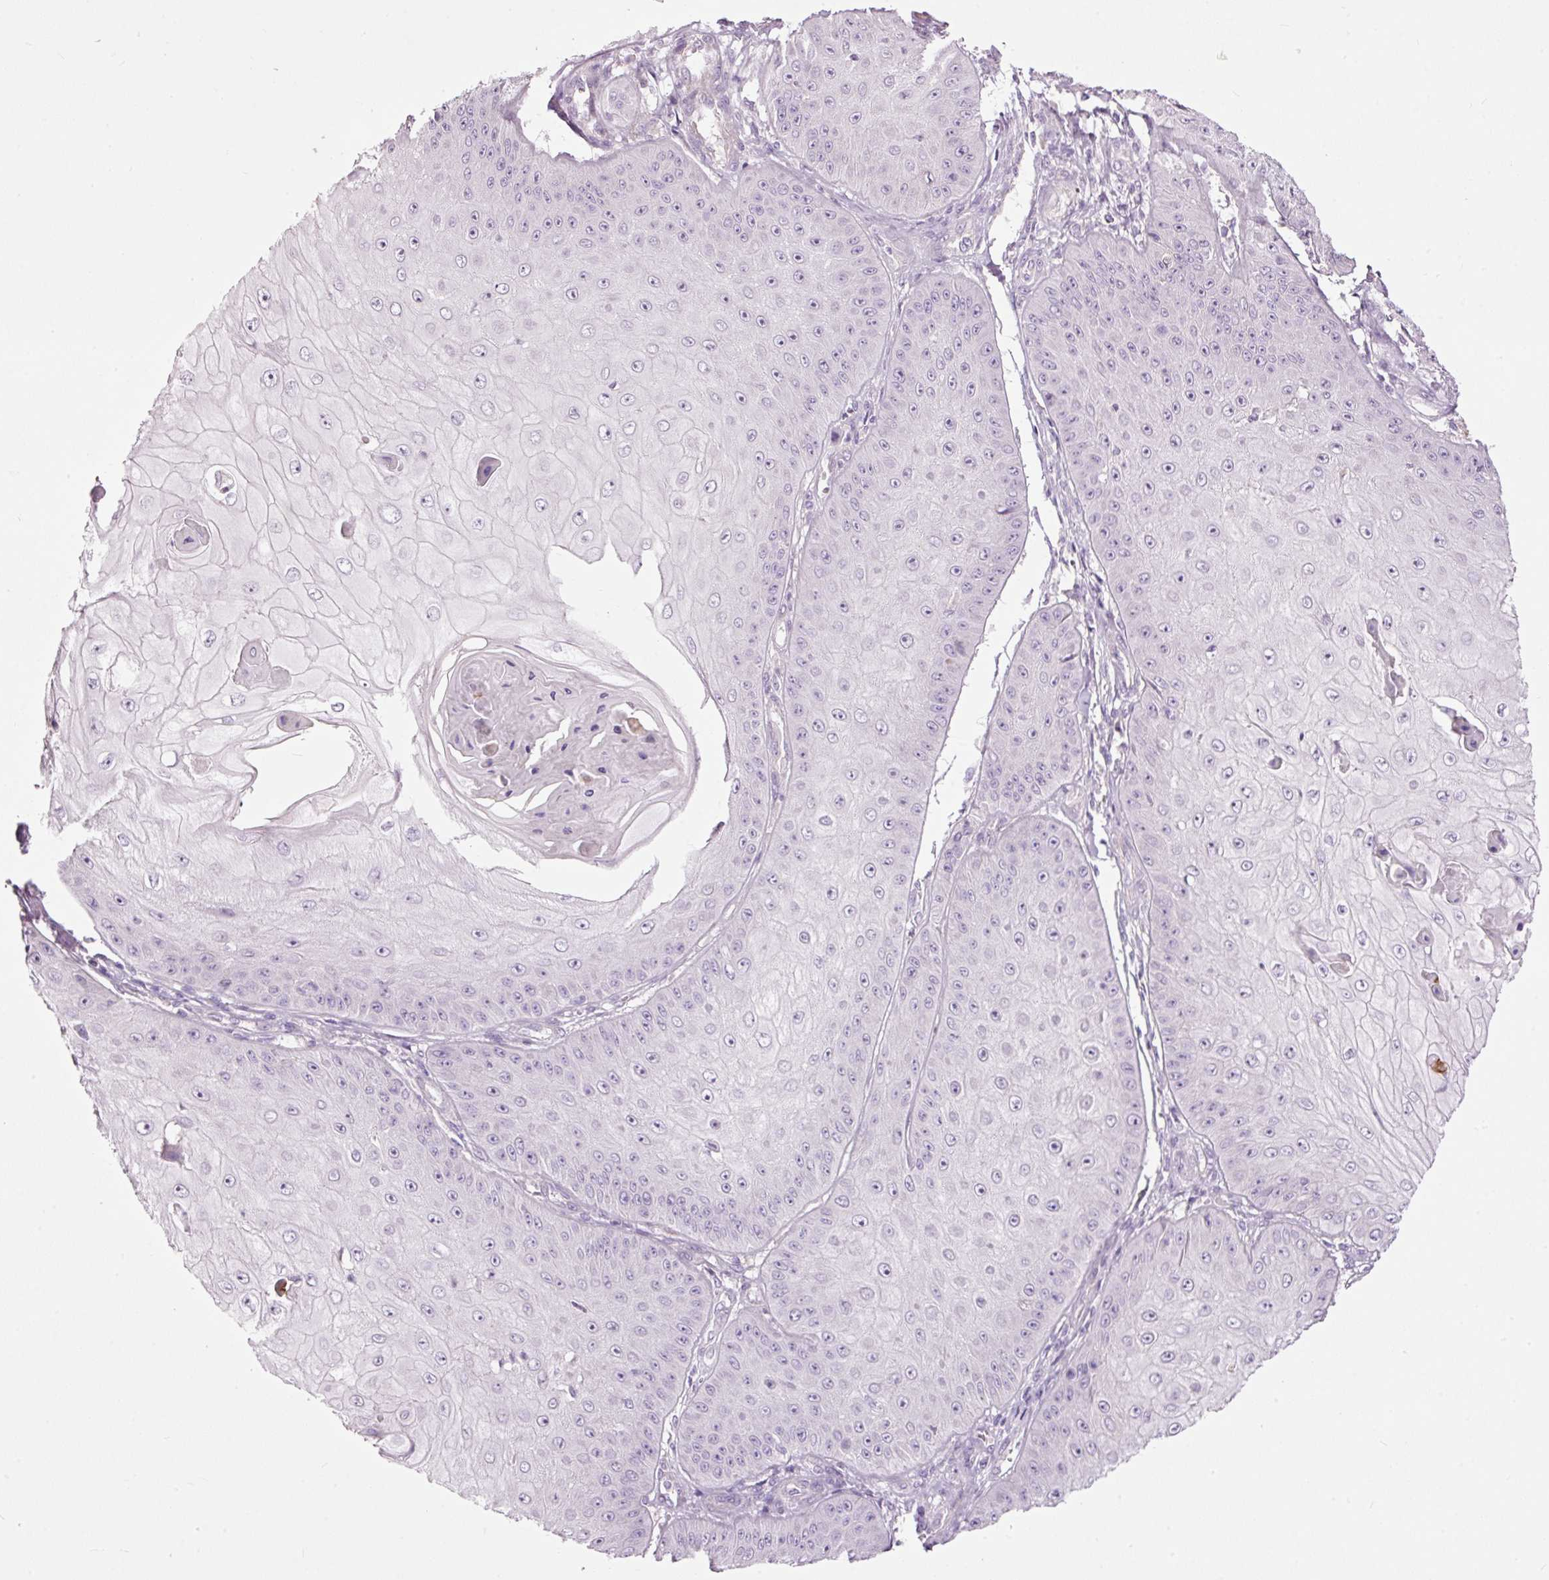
{"staining": {"intensity": "negative", "quantity": "none", "location": "none"}, "tissue": "skin cancer", "cell_type": "Tumor cells", "image_type": "cancer", "snomed": [{"axis": "morphology", "description": "Squamous cell carcinoma, NOS"}, {"axis": "topography", "description": "Skin"}], "caption": "Tumor cells show no significant positivity in skin squamous cell carcinoma.", "gene": "FCRL4", "patient": {"sex": "male", "age": 70}}